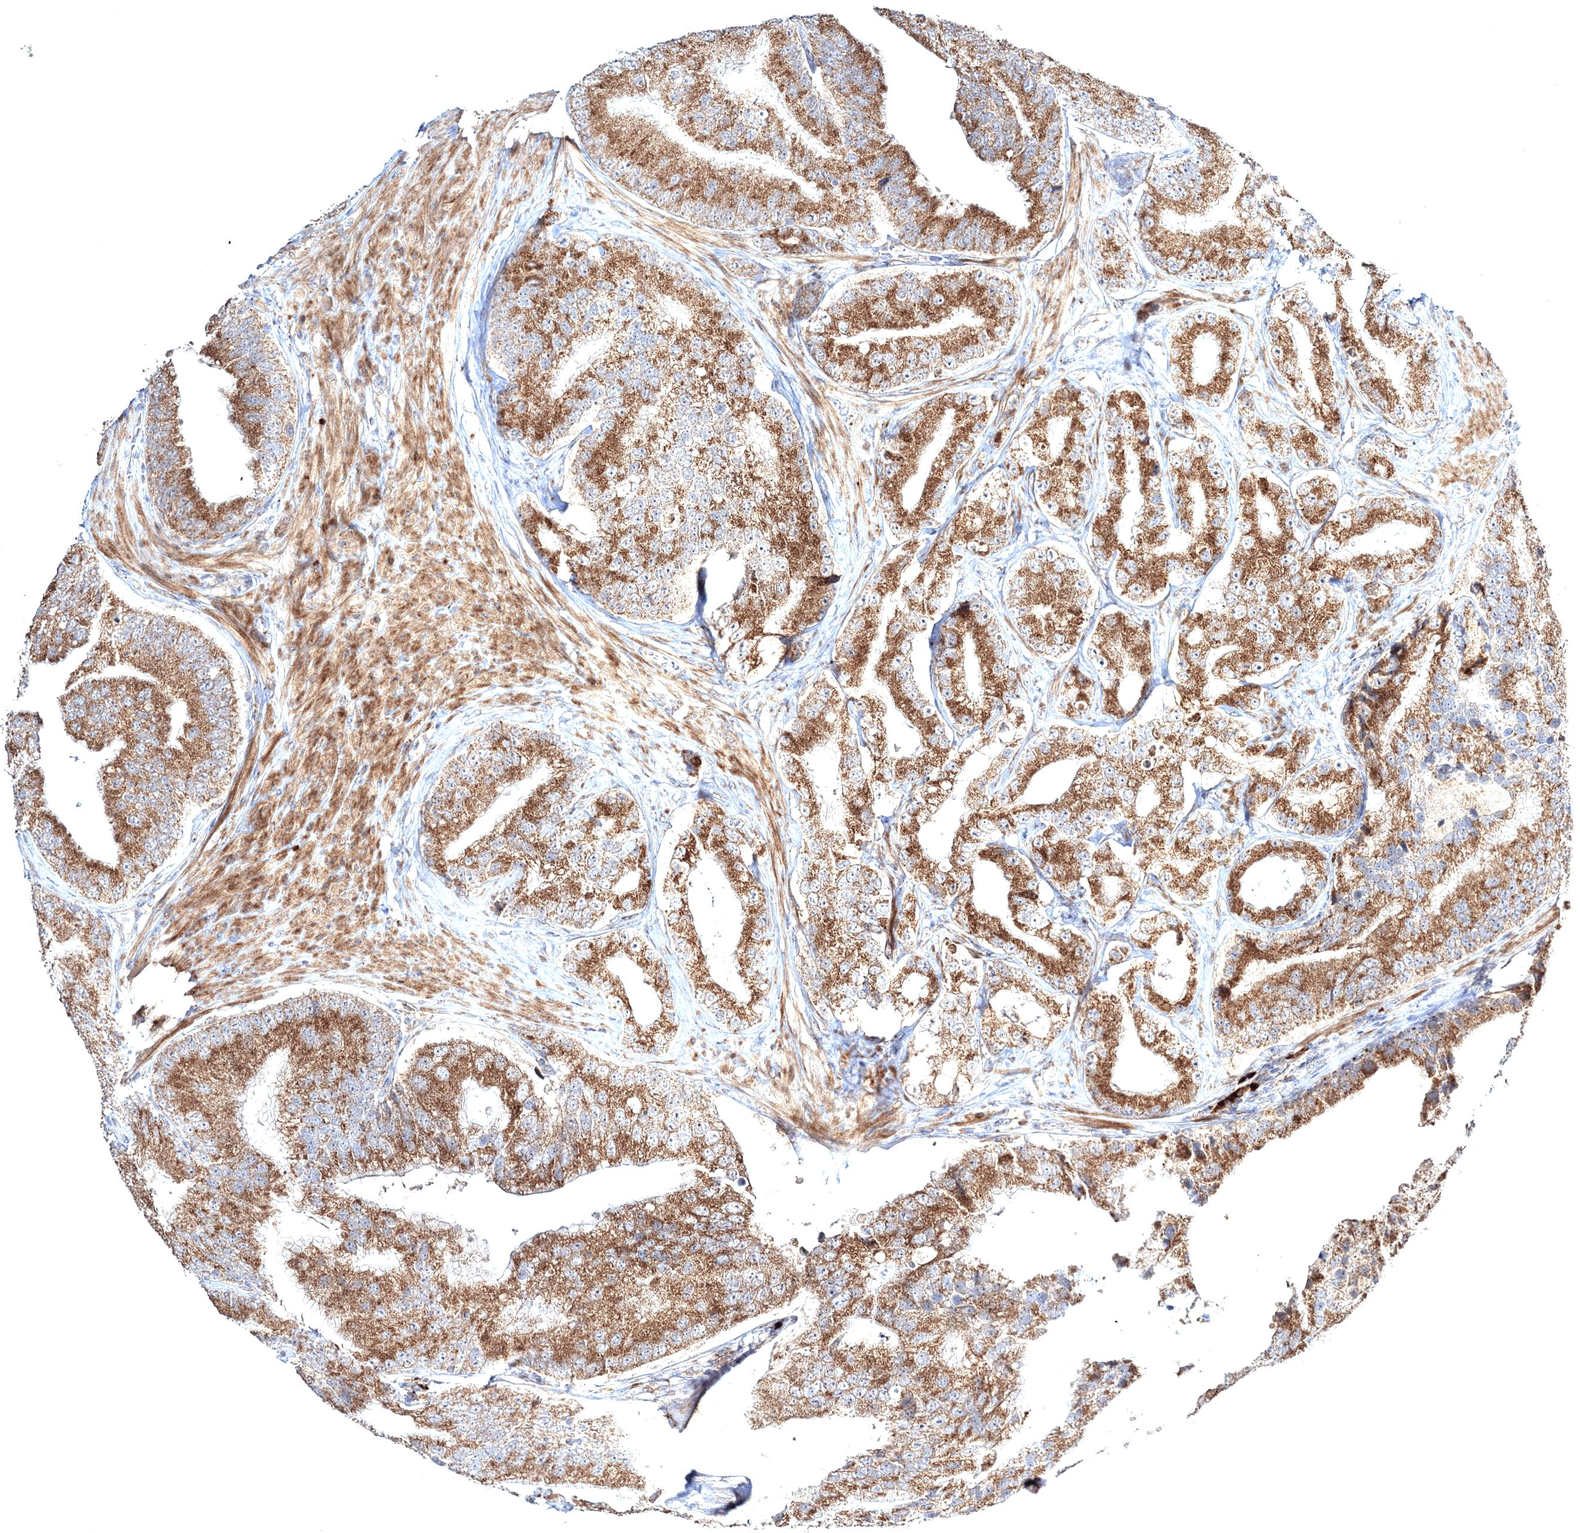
{"staining": {"intensity": "moderate", "quantity": ">75%", "location": "cytoplasmic/membranous"}, "tissue": "prostate cancer", "cell_type": "Tumor cells", "image_type": "cancer", "snomed": [{"axis": "morphology", "description": "Adenocarcinoma, High grade"}, {"axis": "topography", "description": "Prostate"}], "caption": "Immunohistochemical staining of adenocarcinoma (high-grade) (prostate) displays medium levels of moderate cytoplasmic/membranous protein expression in about >75% of tumor cells.", "gene": "PEX13", "patient": {"sex": "male", "age": 70}}